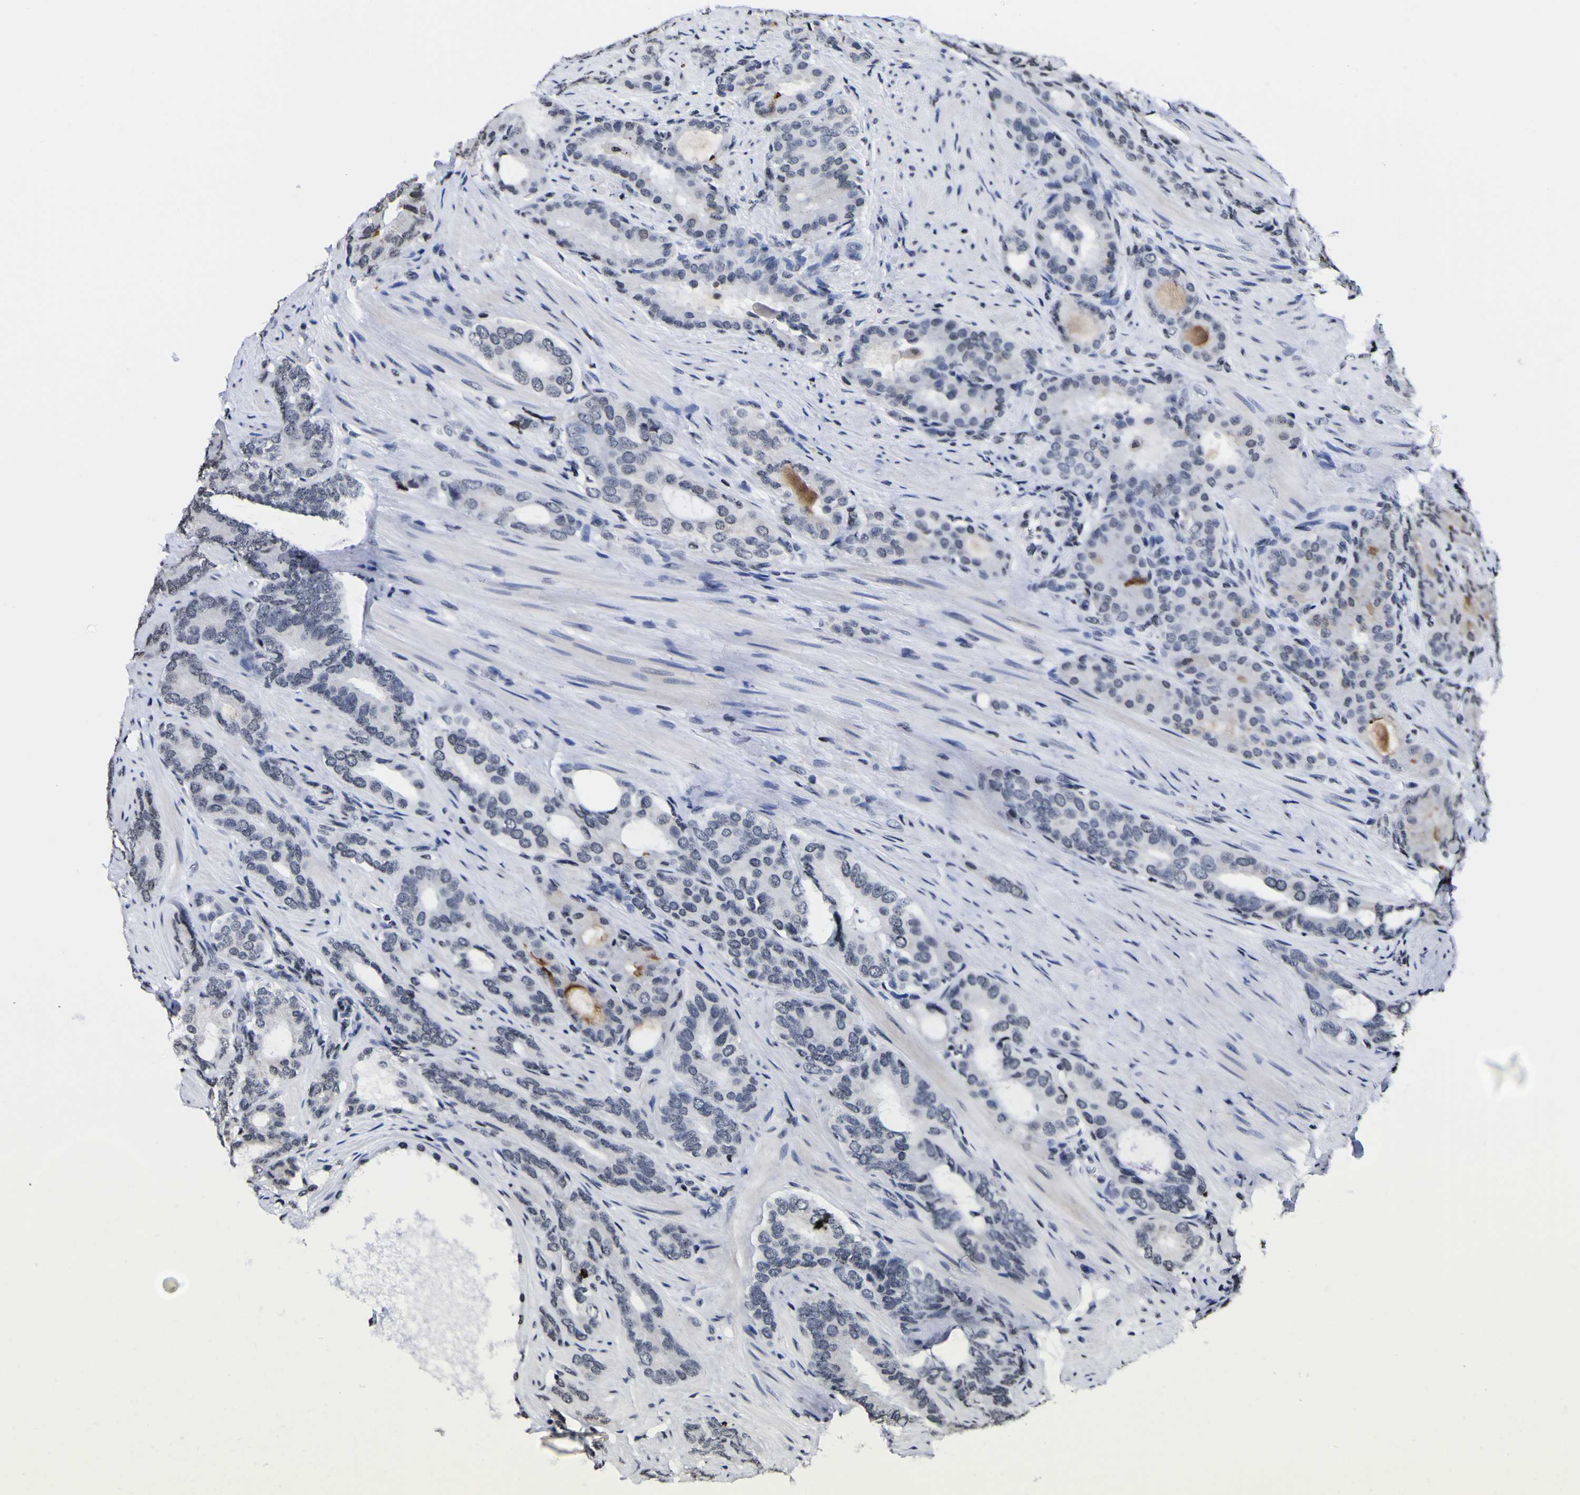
{"staining": {"intensity": "negative", "quantity": "none", "location": "none"}, "tissue": "prostate cancer", "cell_type": "Tumor cells", "image_type": "cancer", "snomed": [{"axis": "morphology", "description": "Adenocarcinoma, Low grade"}, {"axis": "topography", "description": "Prostate"}], "caption": "Photomicrograph shows no protein staining in tumor cells of prostate cancer tissue. (DAB immunohistochemistry visualized using brightfield microscopy, high magnification).", "gene": "PIAS1", "patient": {"sex": "male", "age": 63}}